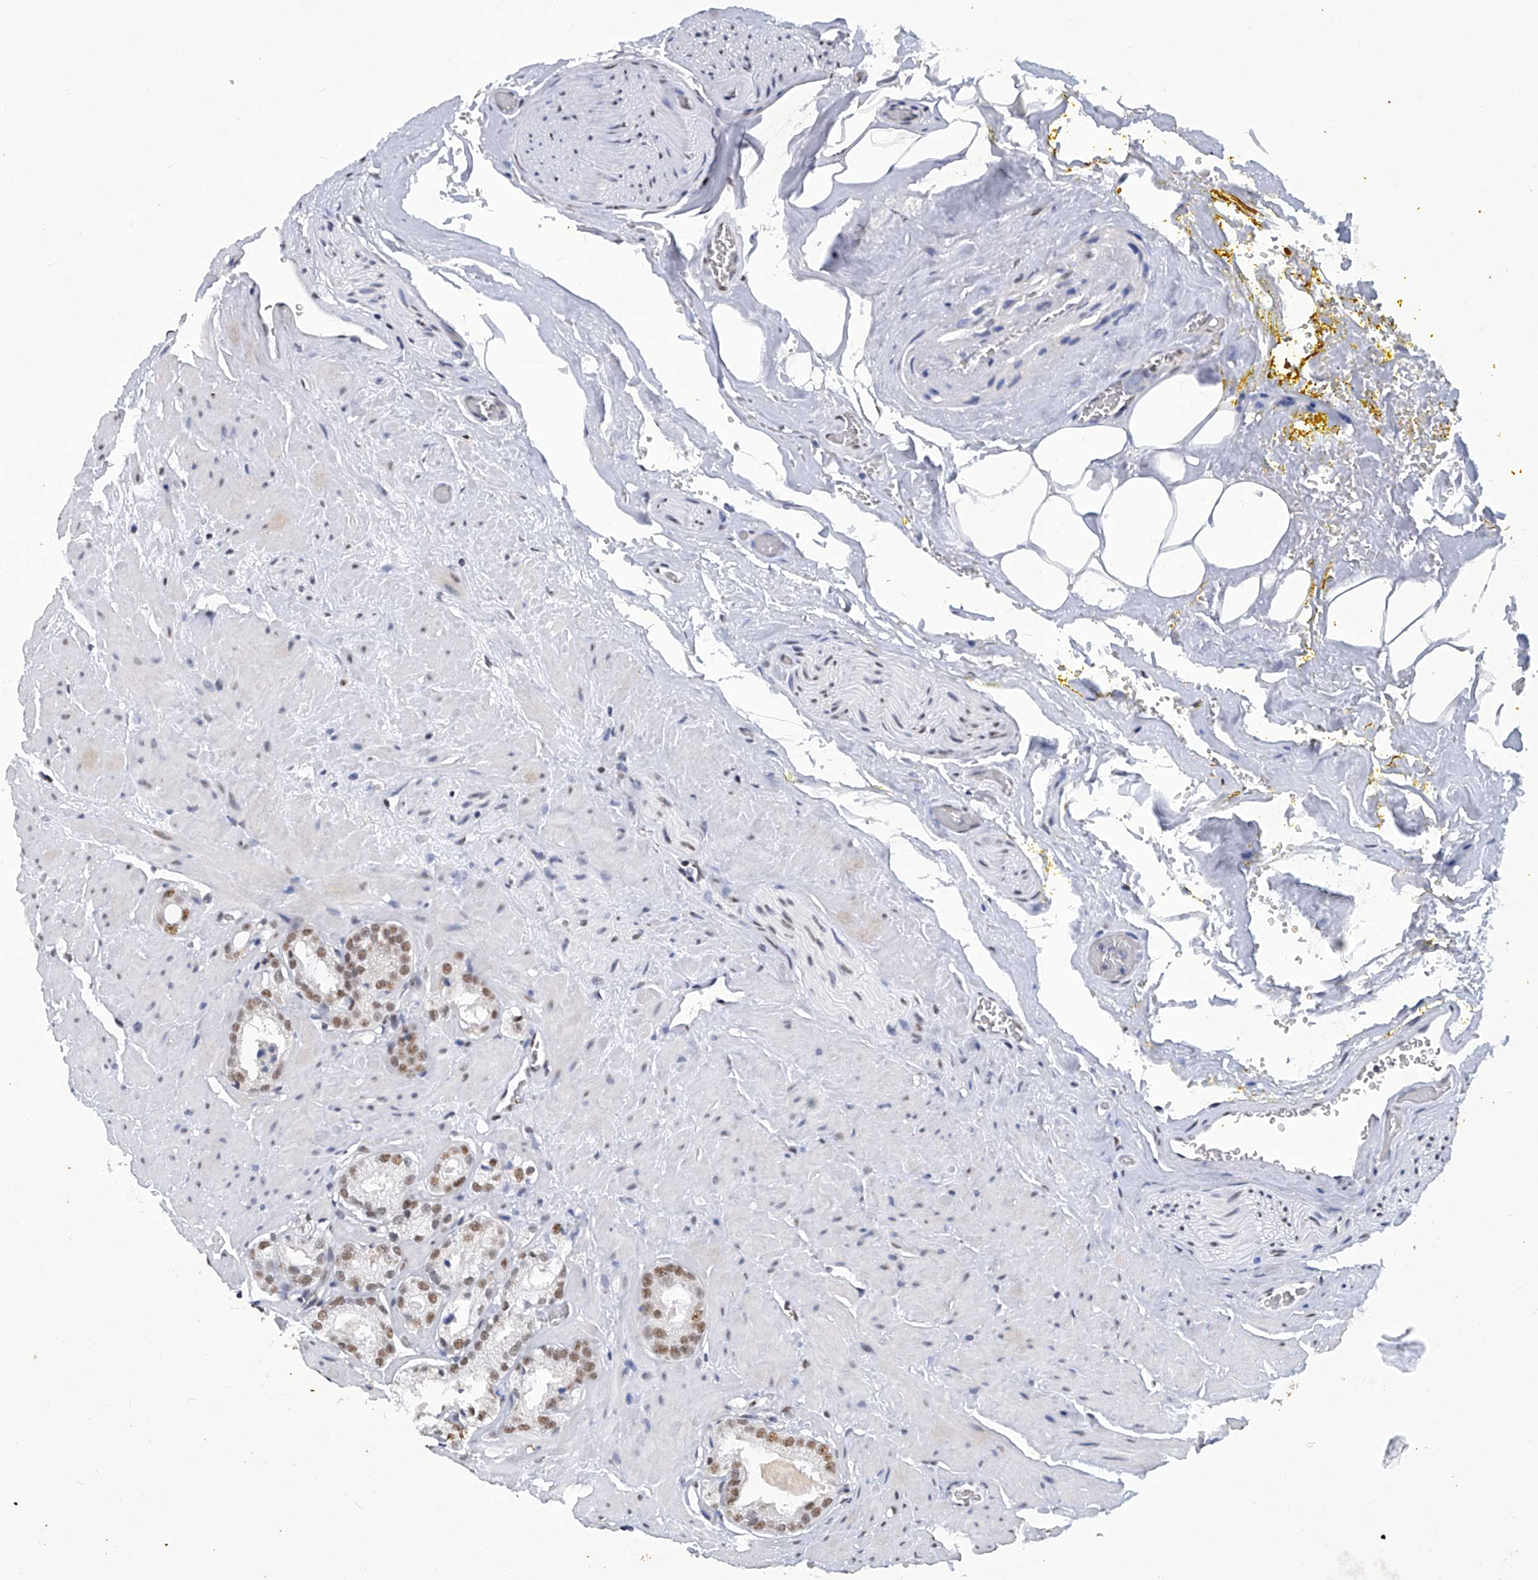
{"staining": {"intensity": "moderate", "quantity": ">75%", "location": "nuclear"}, "tissue": "prostate cancer", "cell_type": "Tumor cells", "image_type": "cancer", "snomed": [{"axis": "morphology", "description": "Adenocarcinoma, High grade"}, {"axis": "topography", "description": "Prostate"}], "caption": "Moderate nuclear positivity for a protein is present in about >75% of tumor cells of prostate cancer (adenocarcinoma (high-grade)) using immunohistochemistry (IHC).", "gene": "HBP1", "patient": {"sex": "male", "age": 64}}